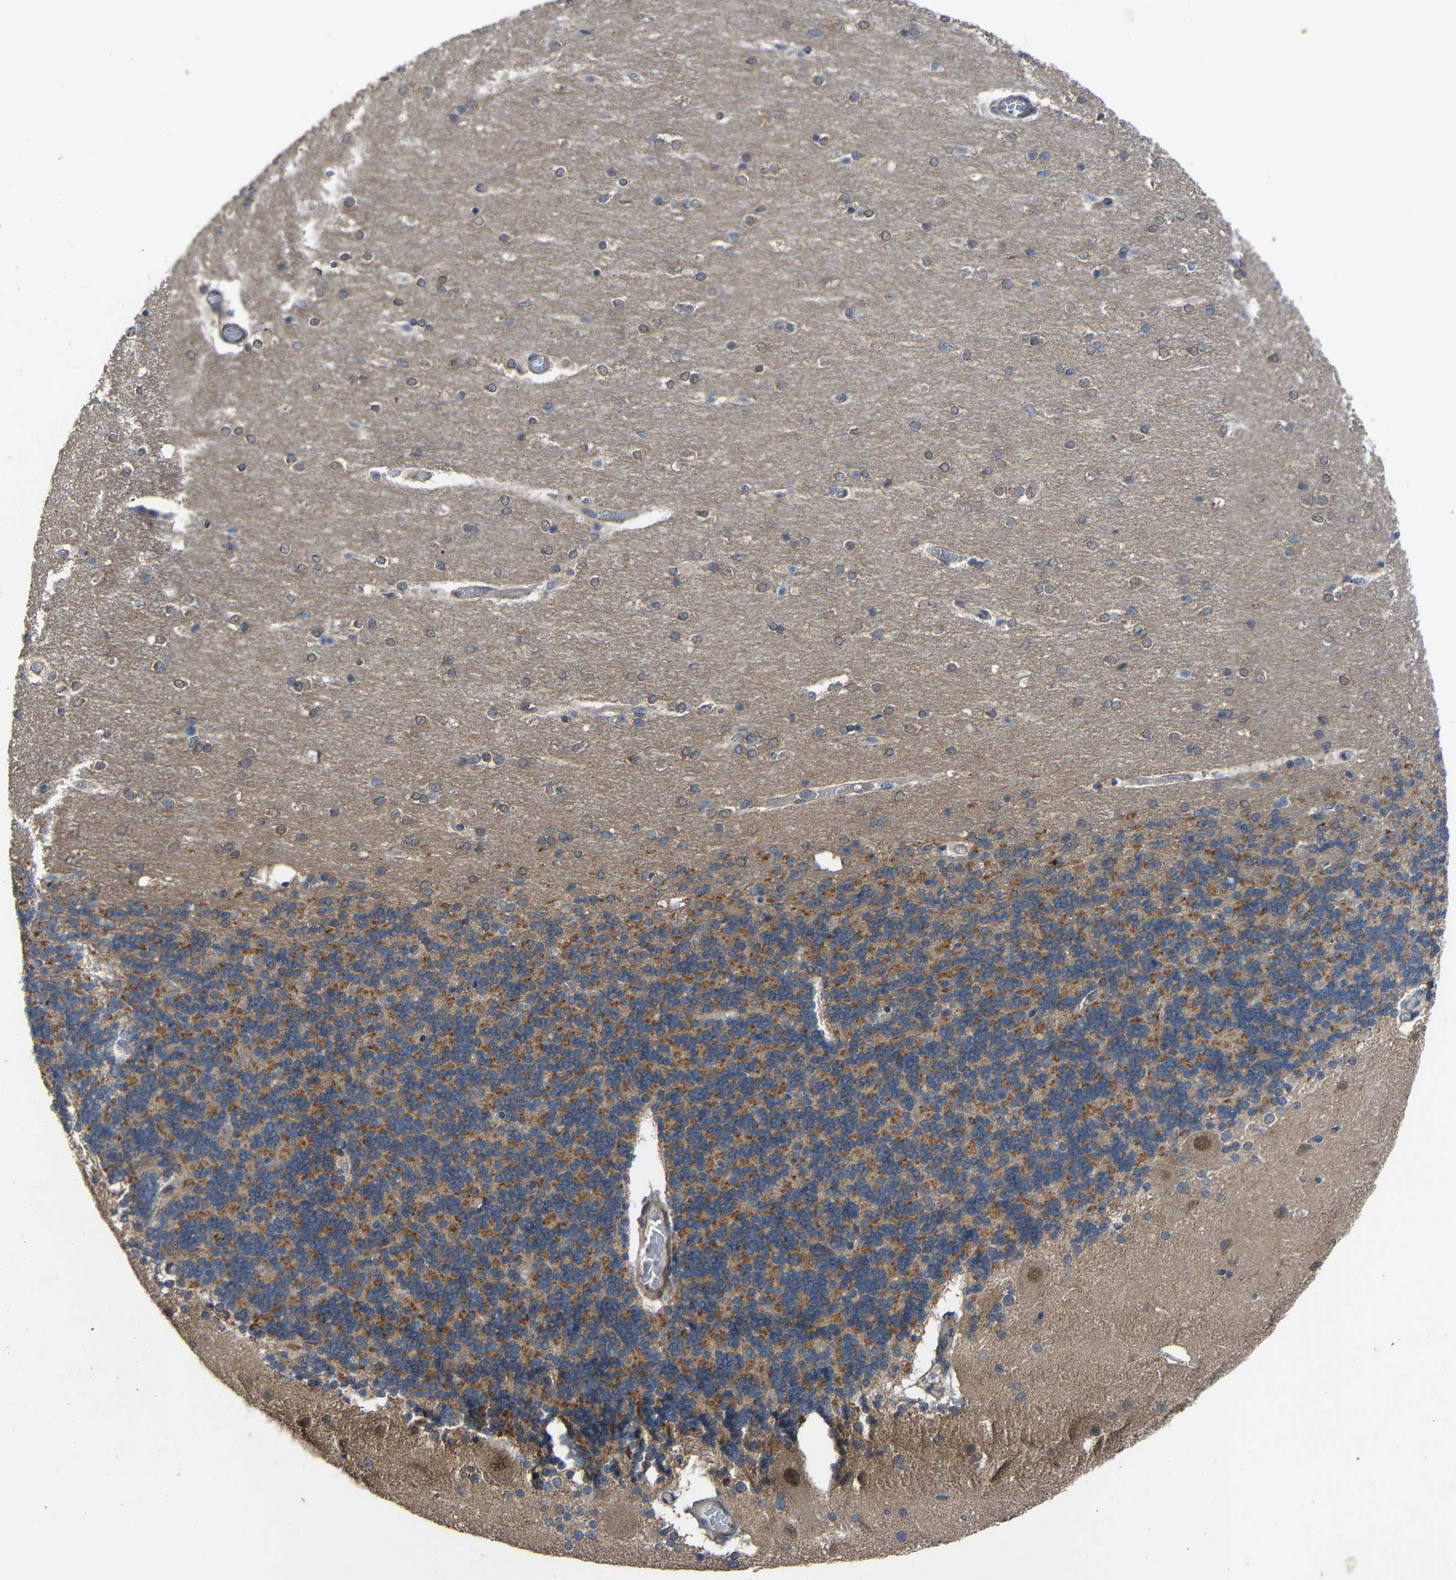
{"staining": {"intensity": "strong", "quantity": "25%-75%", "location": "cytoplasmic/membranous"}, "tissue": "cerebellum", "cell_type": "Cells in granular layer", "image_type": "normal", "snomed": [{"axis": "morphology", "description": "Normal tissue, NOS"}, {"axis": "topography", "description": "Cerebellum"}], "caption": "This photomicrograph shows immunohistochemistry (IHC) staining of normal human cerebellum, with high strong cytoplasmic/membranous positivity in approximately 25%-75% of cells in granular layer.", "gene": "CHST9", "patient": {"sex": "female", "age": 54}}